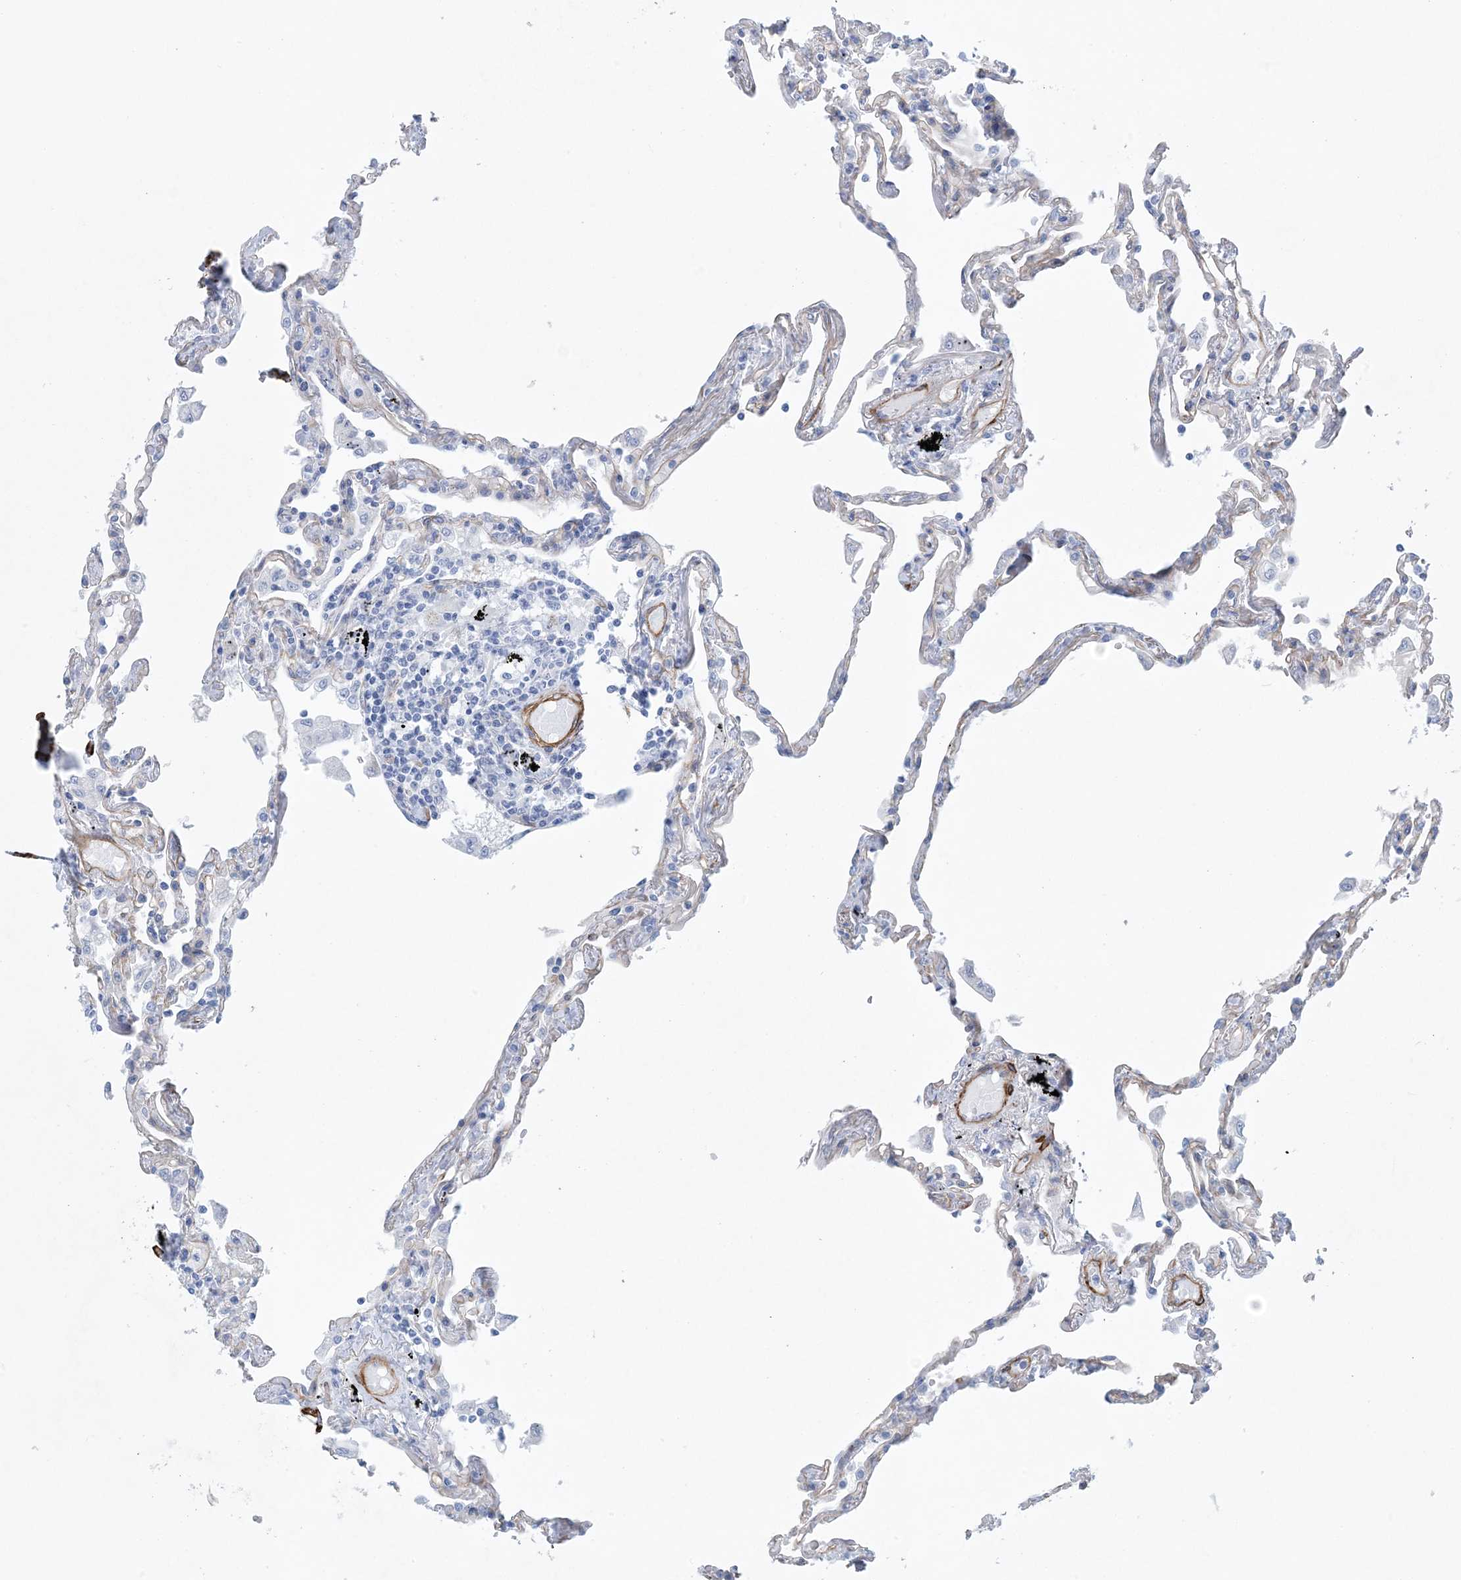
{"staining": {"intensity": "negative", "quantity": "none", "location": "none"}, "tissue": "lung", "cell_type": "Alveolar cells", "image_type": "normal", "snomed": [{"axis": "morphology", "description": "Normal tissue, NOS"}, {"axis": "topography", "description": "Lung"}], "caption": "Immunohistochemistry of normal lung reveals no positivity in alveolar cells.", "gene": "SHANK1", "patient": {"sex": "female", "age": 67}}